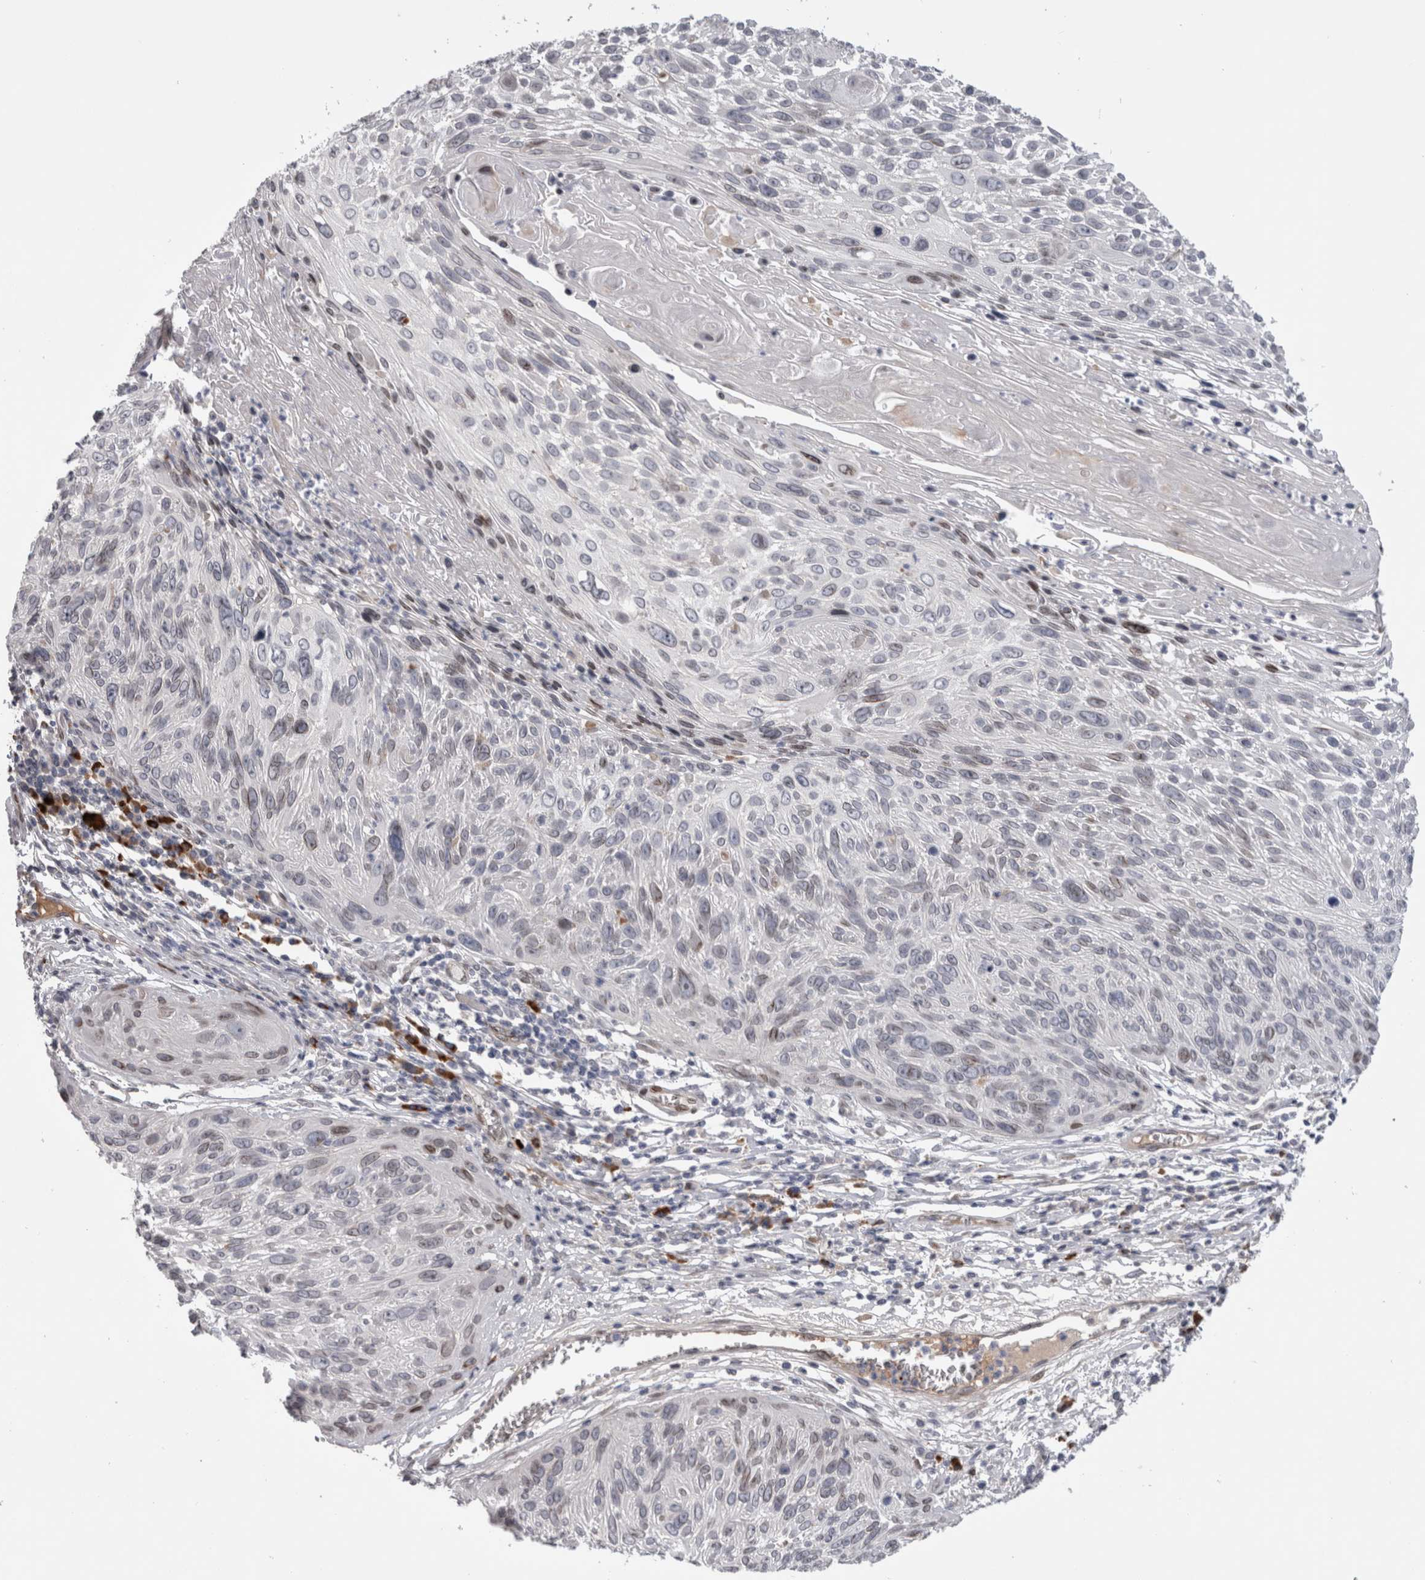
{"staining": {"intensity": "negative", "quantity": "none", "location": "none"}, "tissue": "cervical cancer", "cell_type": "Tumor cells", "image_type": "cancer", "snomed": [{"axis": "morphology", "description": "Squamous cell carcinoma, NOS"}, {"axis": "topography", "description": "Cervix"}], "caption": "The immunohistochemistry (IHC) histopathology image has no significant staining in tumor cells of cervical squamous cell carcinoma tissue. (DAB (3,3'-diaminobenzidine) immunohistochemistry, high magnification).", "gene": "DMTN", "patient": {"sex": "female", "age": 51}}